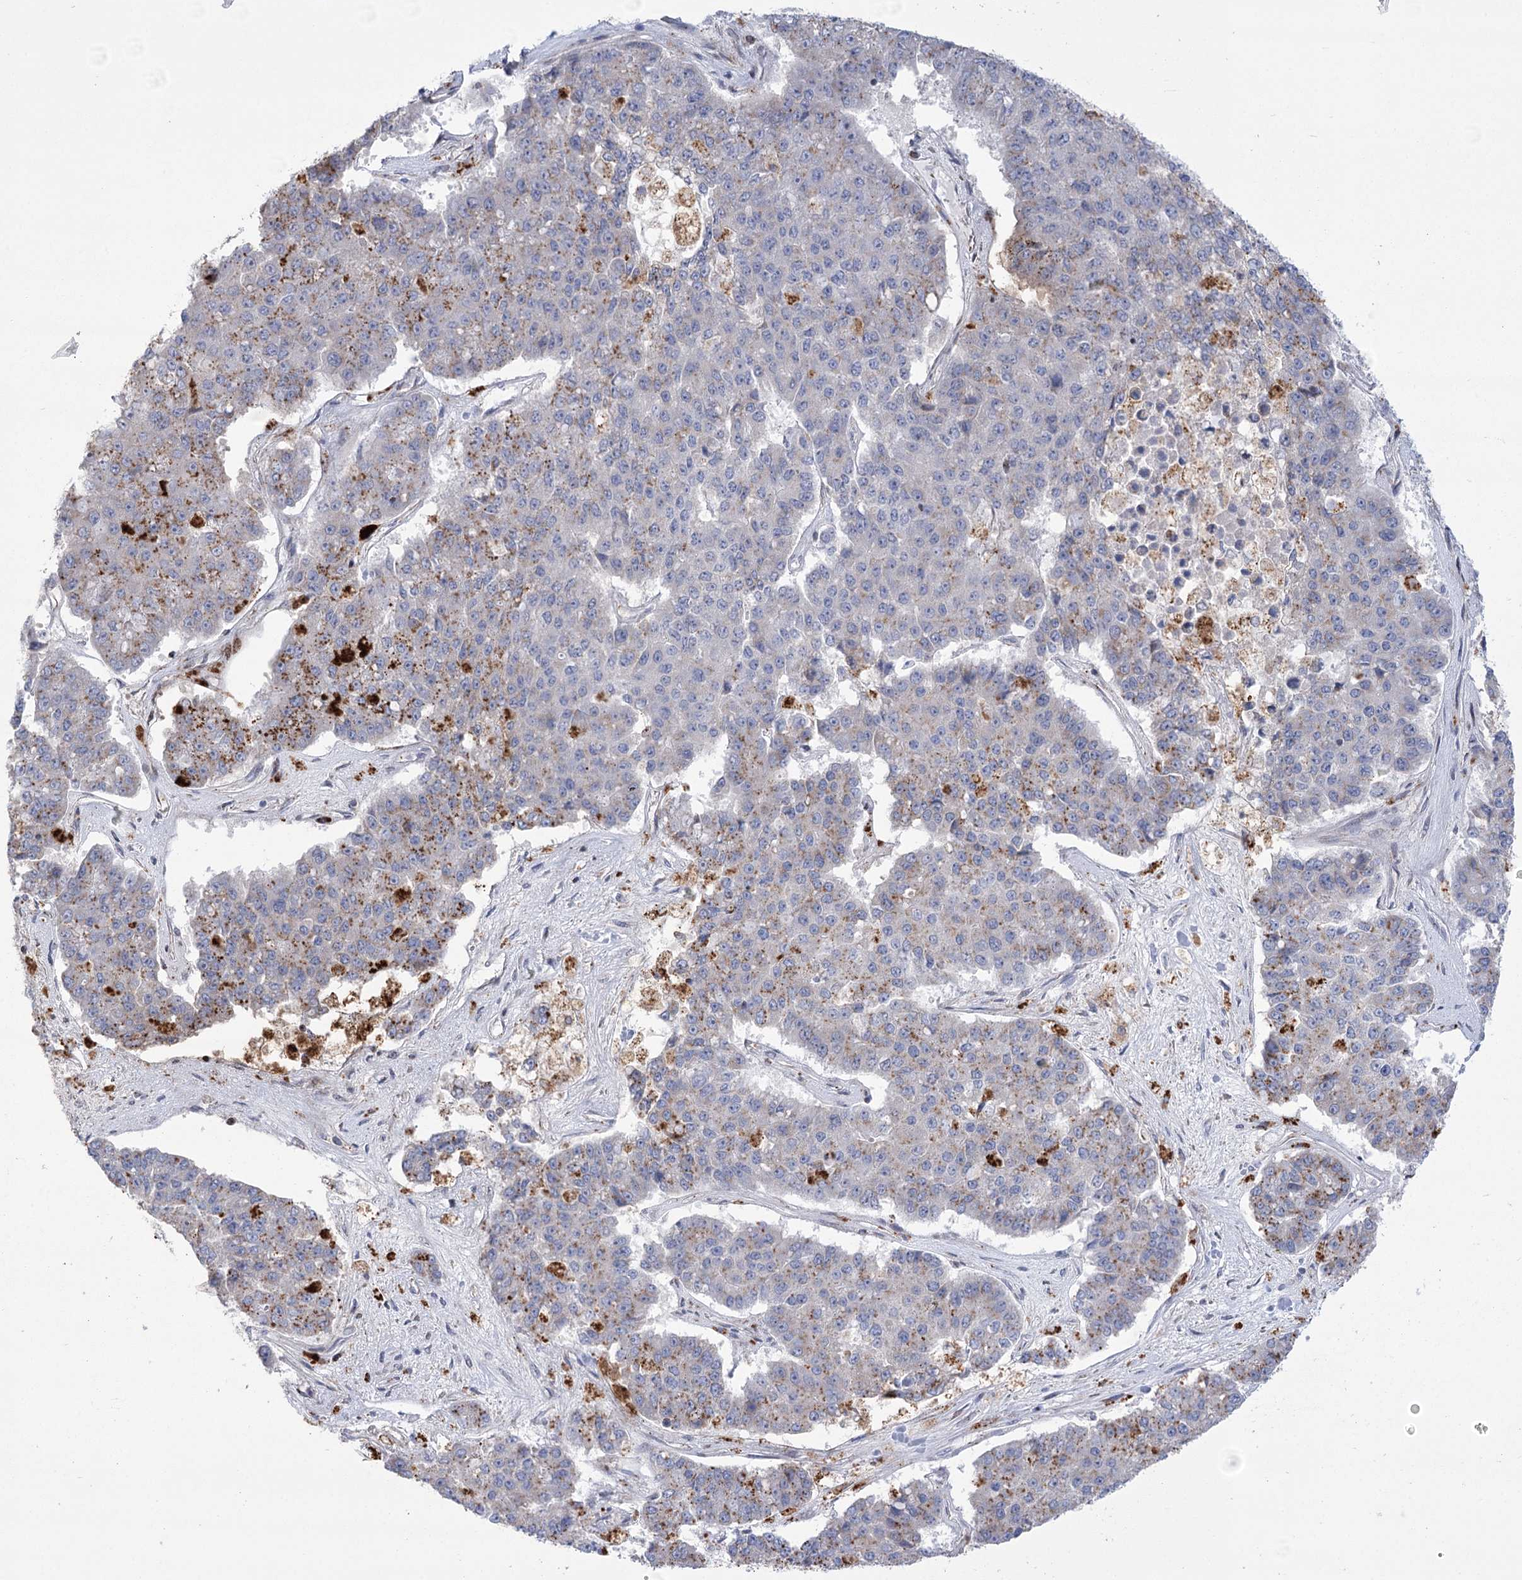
{"staining": {"intensity": "moderate", "quantity": "<25%", "location": "cytoplasmic/membranous"}, "tissue": "pancreatic cancer", "cell_type": "Tumor cells", "image_type": "cancer", "snomed": [{"axis": "morphology", "description": "Adenocarcinoma, NOS"}, {"axis": "topography", "description": "Pancreas"}], "caption": "Human pancreatic cancer stained with a brown dye reveals moderate cytoplasmic/membranous positive staining in about <25% of tumor cells.", "gene": "NME7", "patient": {"sex": "male", "age": 50}}